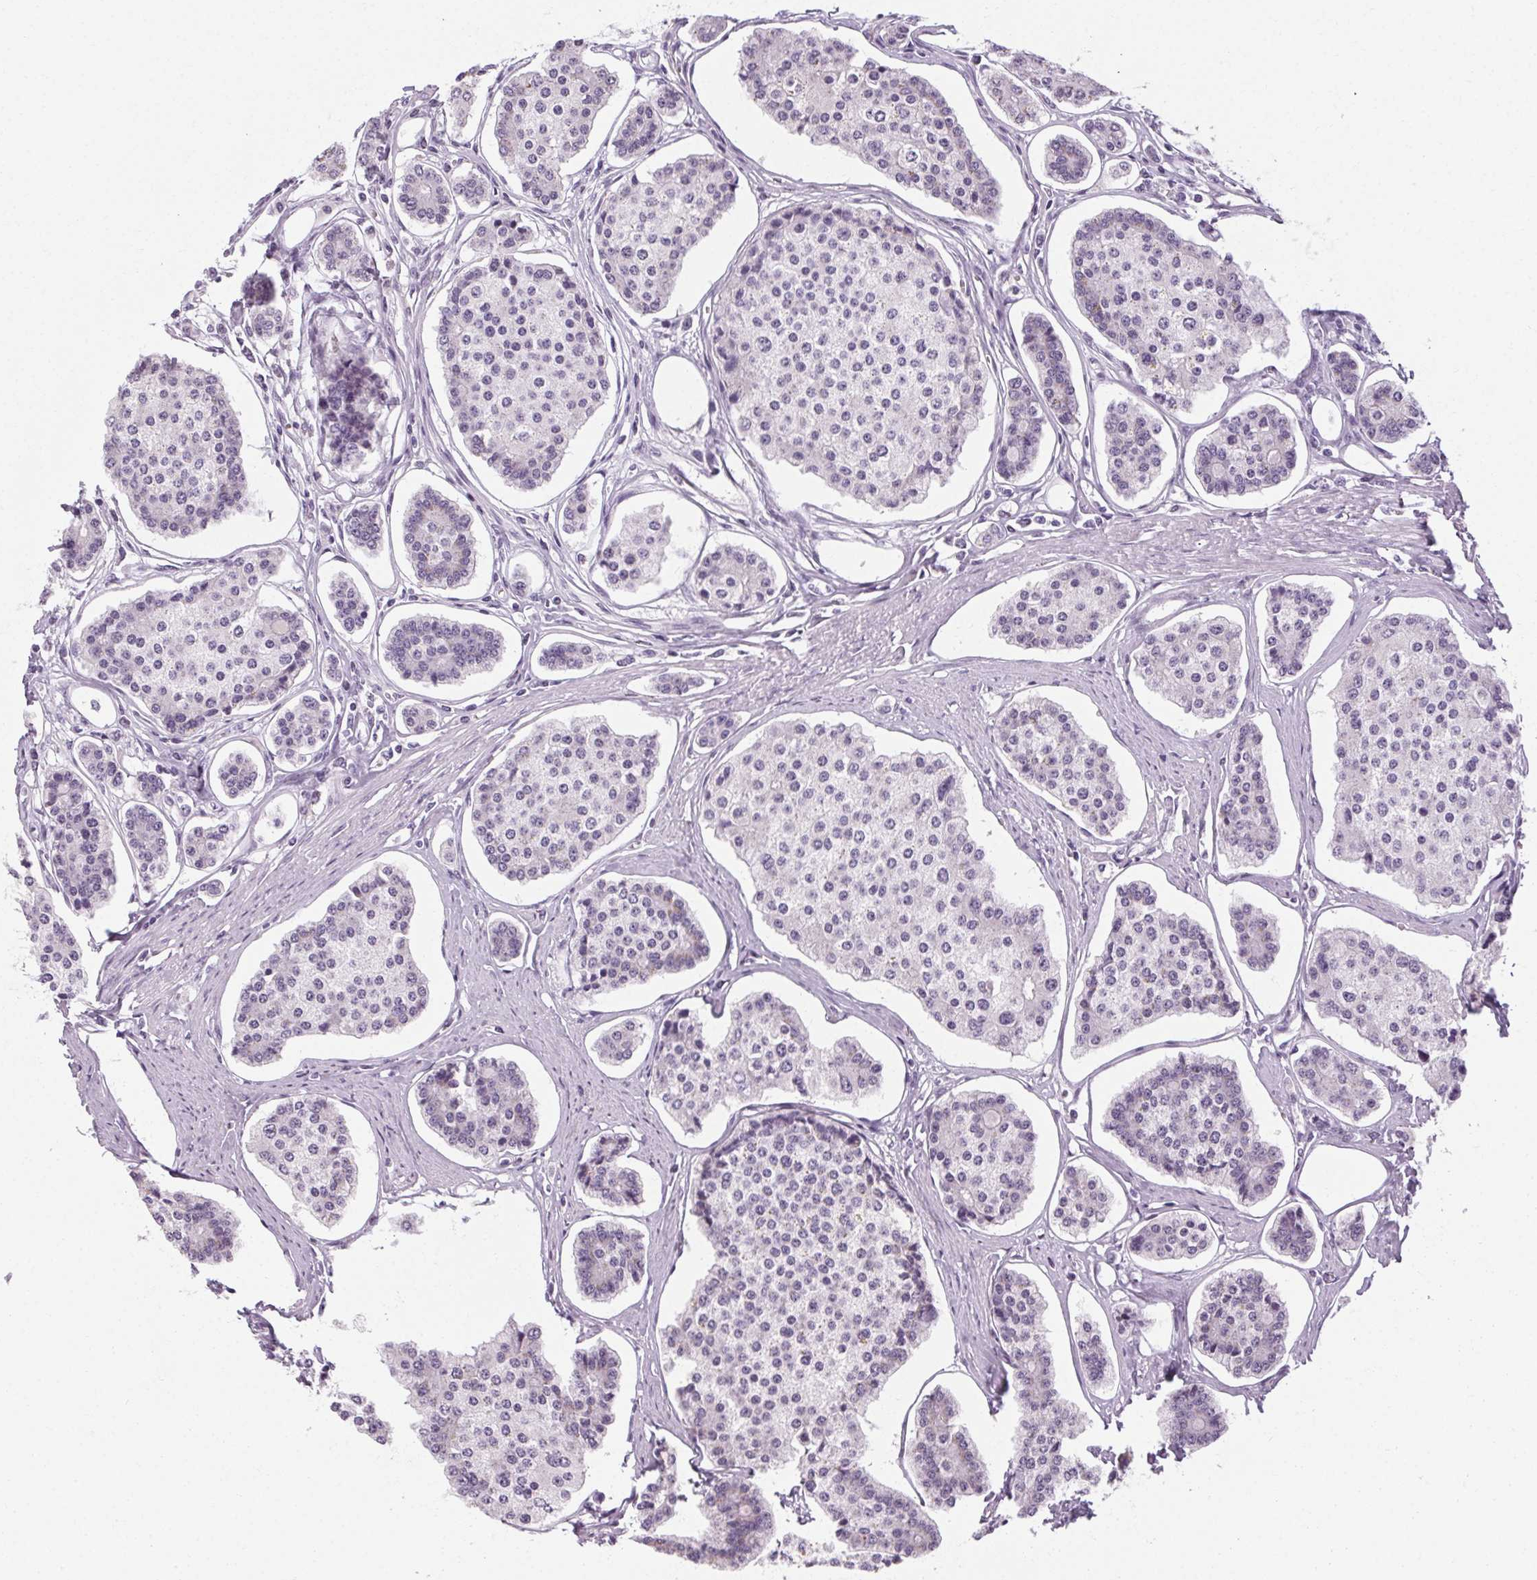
{"staining": {"intensity": "negative", "quantity": "none", "location": "none"}, "tissue": "carcinoid", "cell_type": "Tumor cells", "image_type": "cancer", "snomed": [{"axis": "morphology", "description": "Carcinoid, malignant, NOS"}, {"axis": "topography", "description": "Small intestine"}], "caption": "This image is of carcinoid stained with IHC to label a protein in brown with the nuclei are counter-stained blue. There is no expression in tumor cells. (Brightfield microscopy of DAB immunohistochemistry (IHC) at high magnification).", "gene": "POMC", "patient": {"sex": "female", "age": 65}}